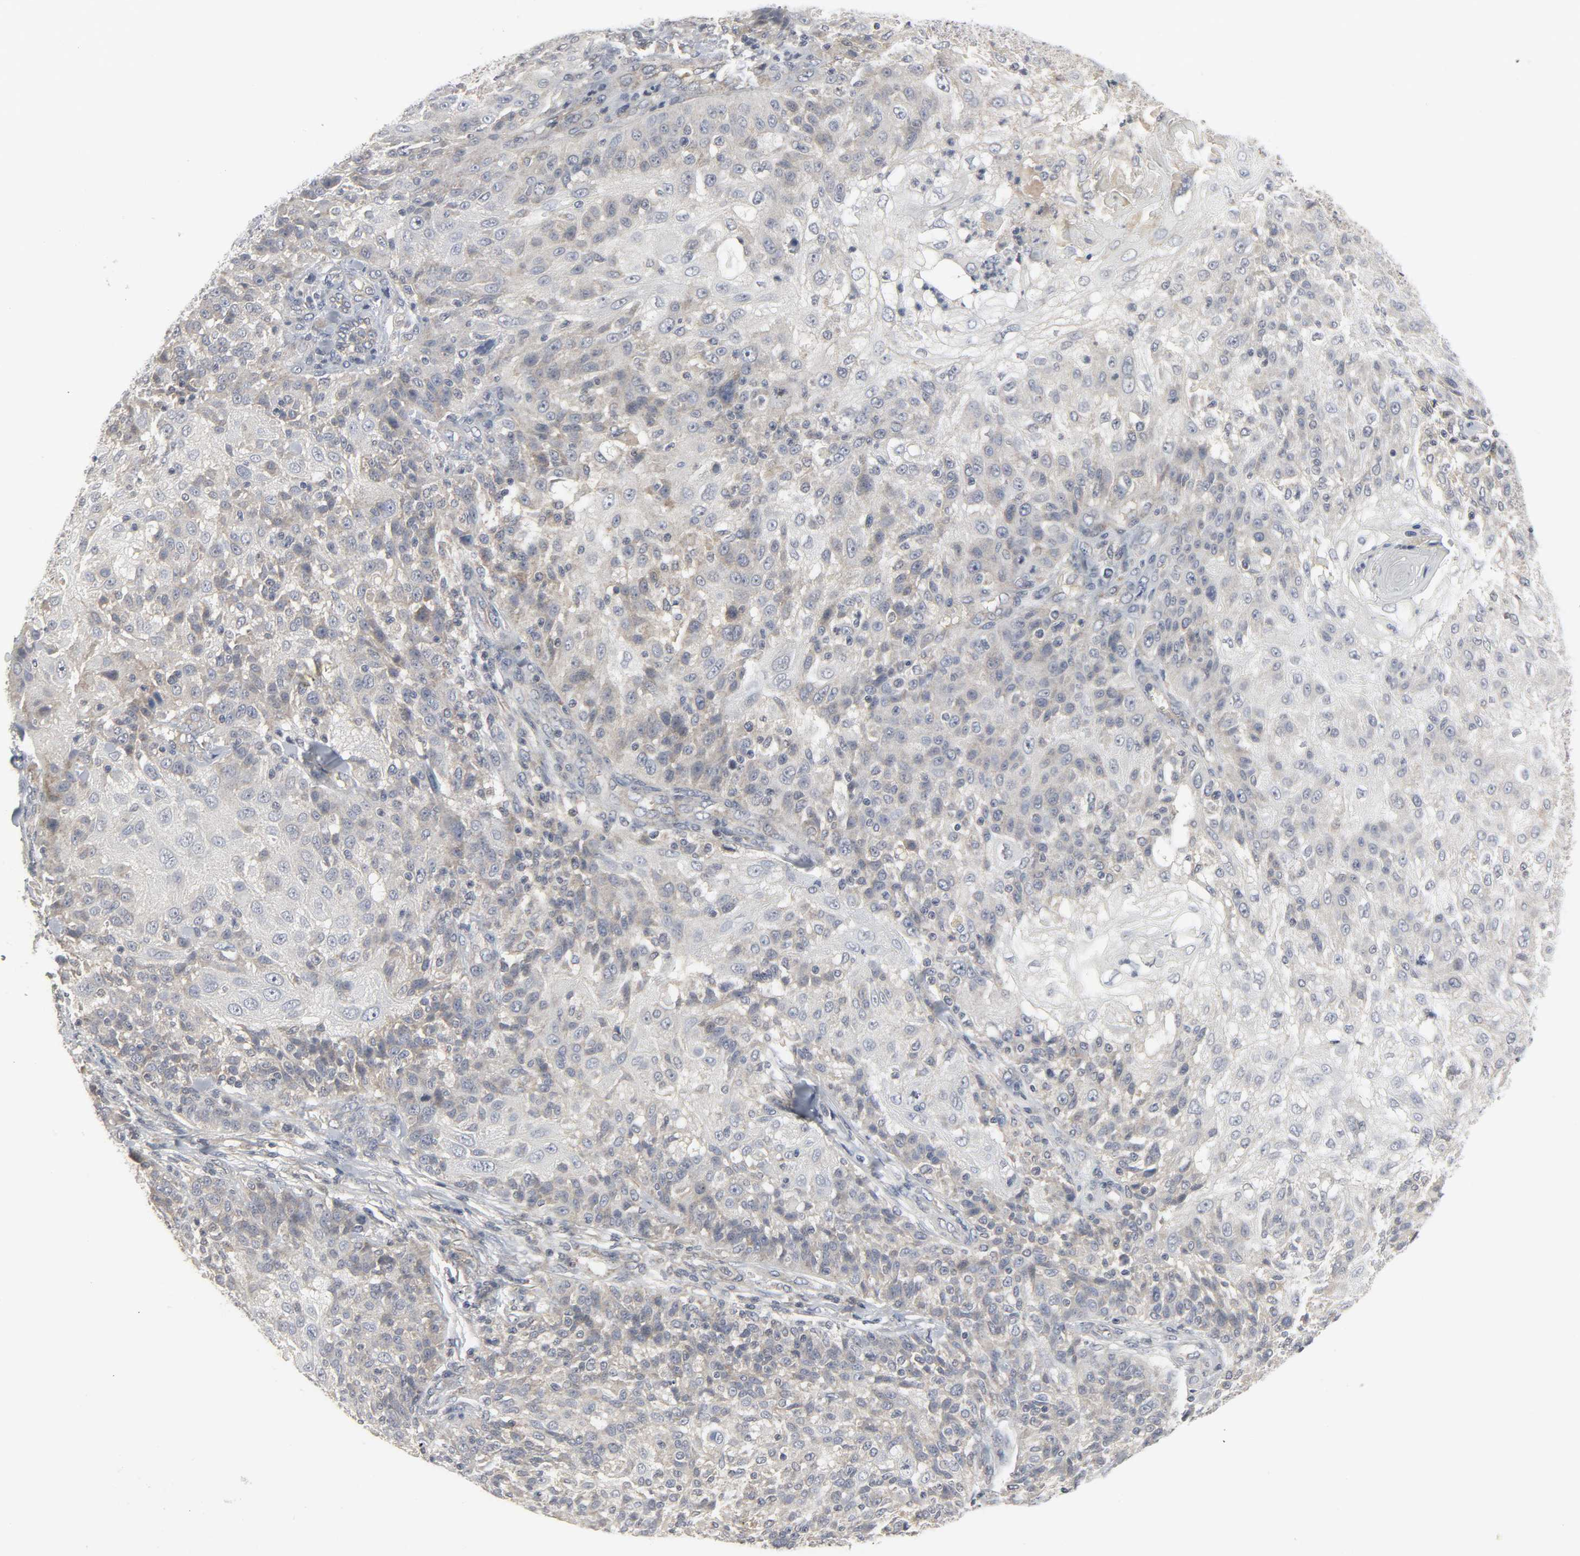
{"staining": {"intensity": "moderate", "quantity": "25%-75%", "location": "cytoplasmic/membranous"}, "tissue": "skin cancer", "cell_type": "Tumor cells", "image_type": "cancer", "snomed": [{"axis": "morphology", "description": "Normal tissue, NOS"}, {"axis": "morphology", "description": "Squamous cell carcinoma, NOS"}, {"axis": "topography", "description": "Skin"}], "caption": "This is a photomicrograph of immunohistochemistry (IHC) staining of skin squamous cell carcinoma, which shows moderate staining in the cytoplasmic/membranous of tumor cells.", "gene": "CLIP1", "patient": {"sex": "female", "age": 83}}